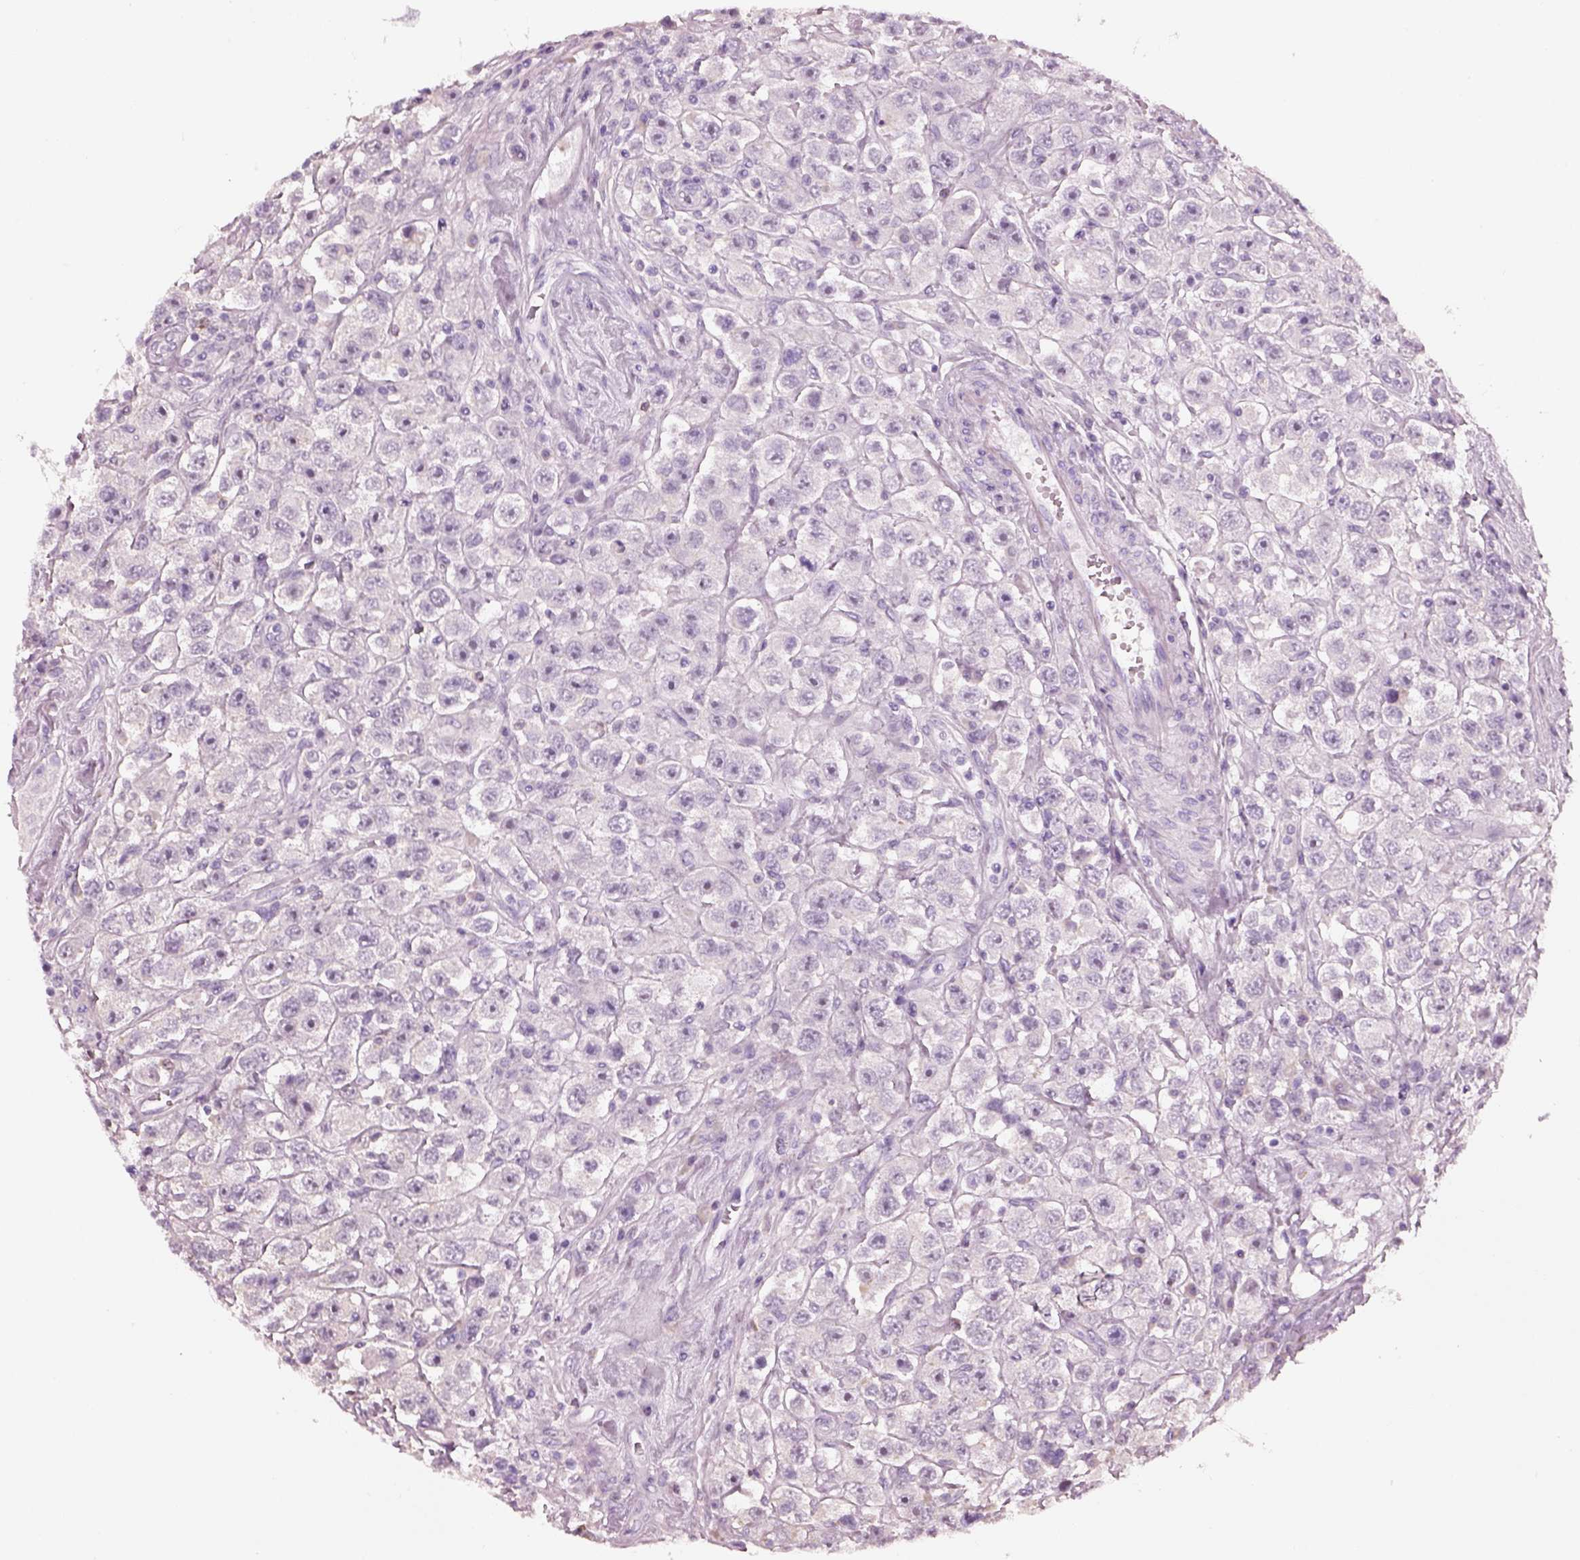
{"staining": {"intensity": "negative", "quantity": "none", "location": "none"}, "tissue": "testis cancer", "cell_type": "Tumor cells", "image_type": "cancer", "snomed": [{"axis": "morphology", "description": "Seminoma, NOS"}, {"axis": "topography", "description": "Testis"}], "caption": "The IHC histopathology image has no significant staining in tumor cells of seminoma (testis) tissue.", "gene": "SLC27A2", "patient": {"sex": "male", "age": 45}}